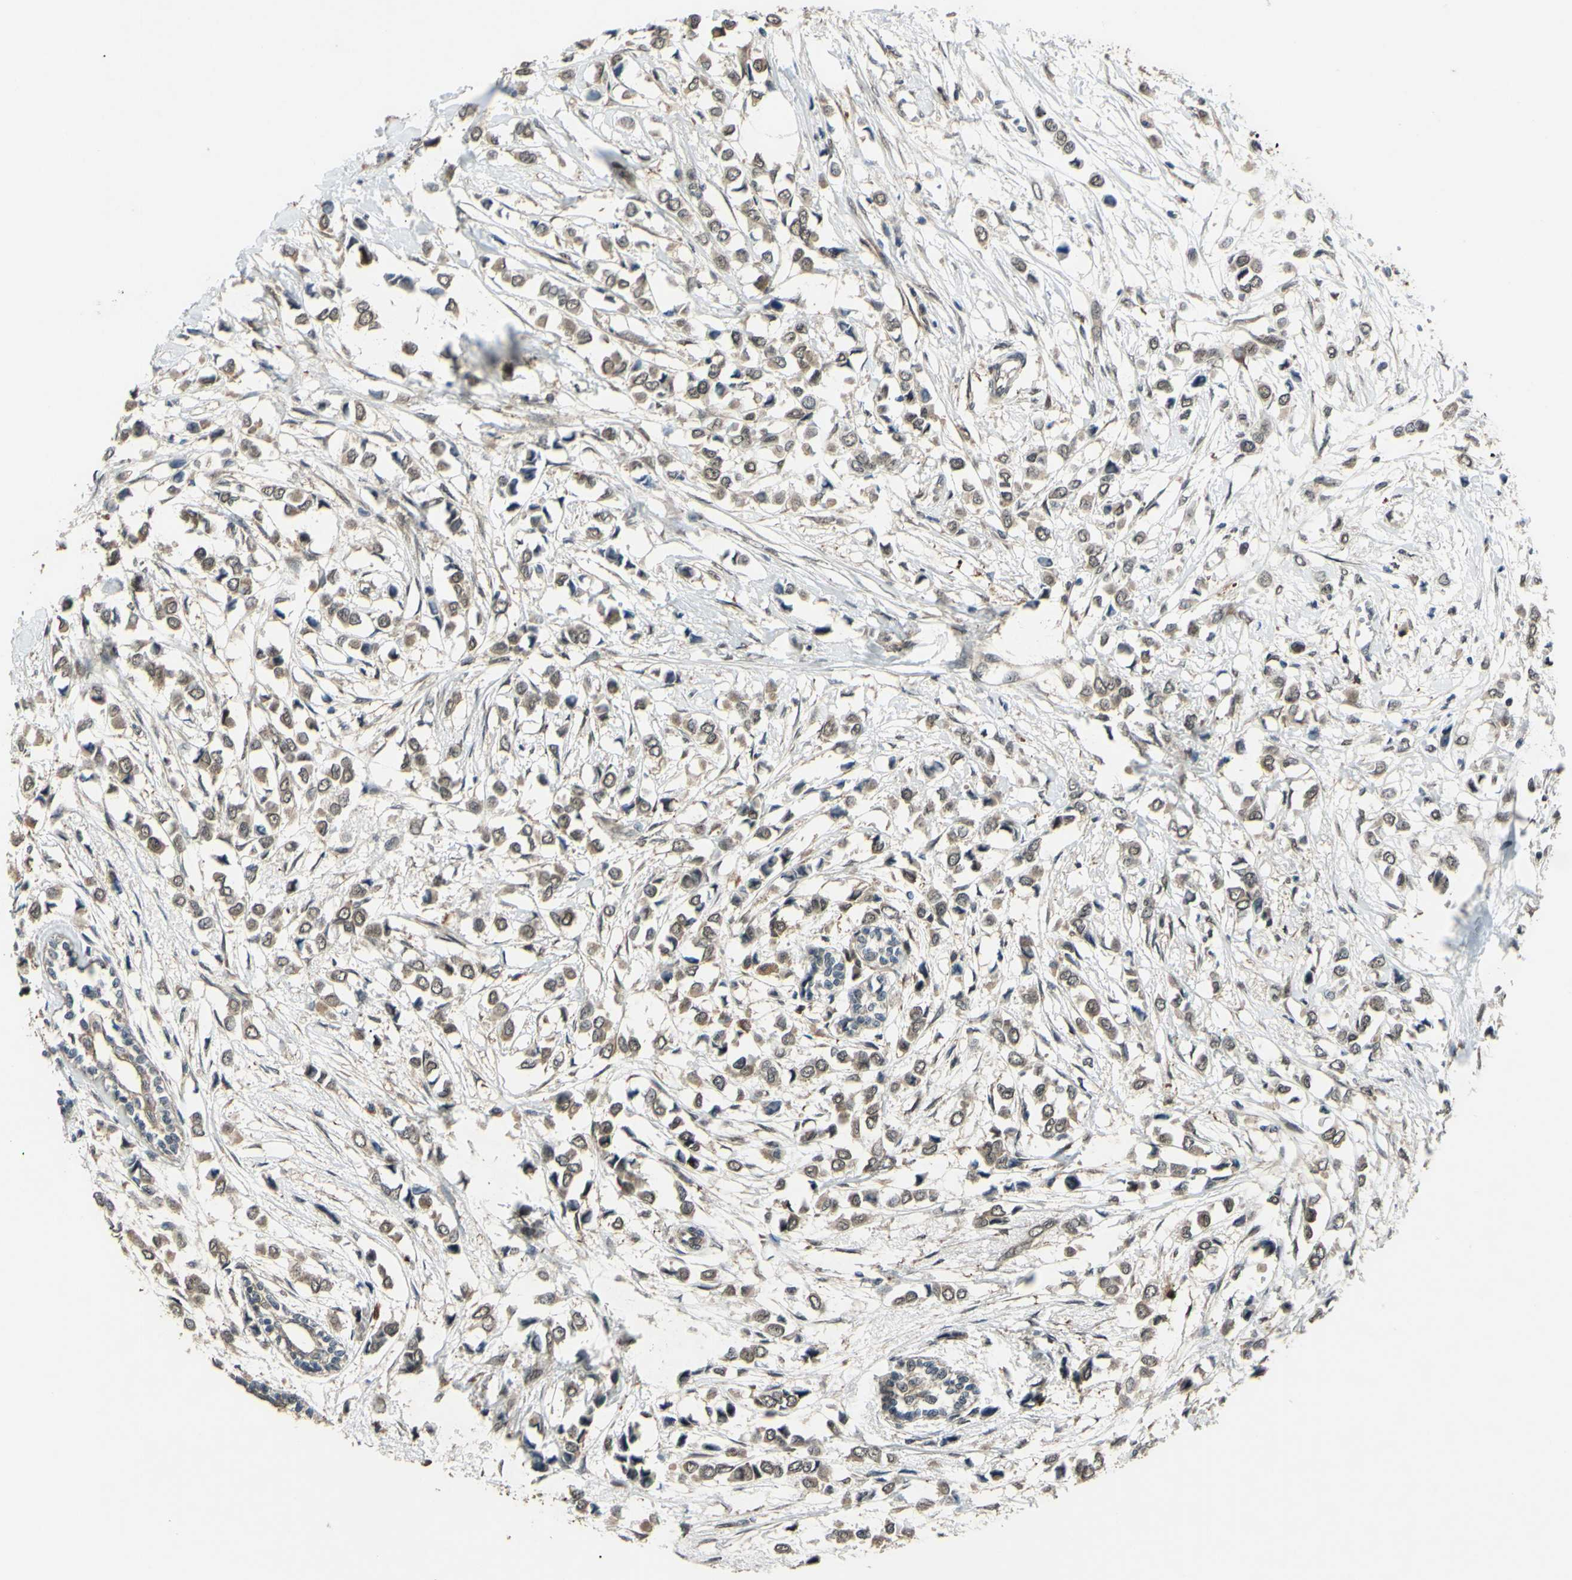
{"staining": {"intensity": "weak", "quantity": ">75%", "location": "cytoplasmic/membranous,nuclear"}, "tissue": "breast cancer", "cell_type": "Tumor cells", "image_type": "cancer", "snomed": [{"axis": "morphology", "description": "Lobular carcinoma"}, {"axis": "topography", "description": "Breast"}], "caption": "A brown stain highlights weak cytoplasmic/membranous and nuclear expression of a protein in human breast cancer tumor cells. (DAB (3,3'-diaminobenzidine) IHC, brown staining for protein, blue staining for nuclei).", "gene": "ABCC8", "patient": {"sex": "female", "age": 51}}